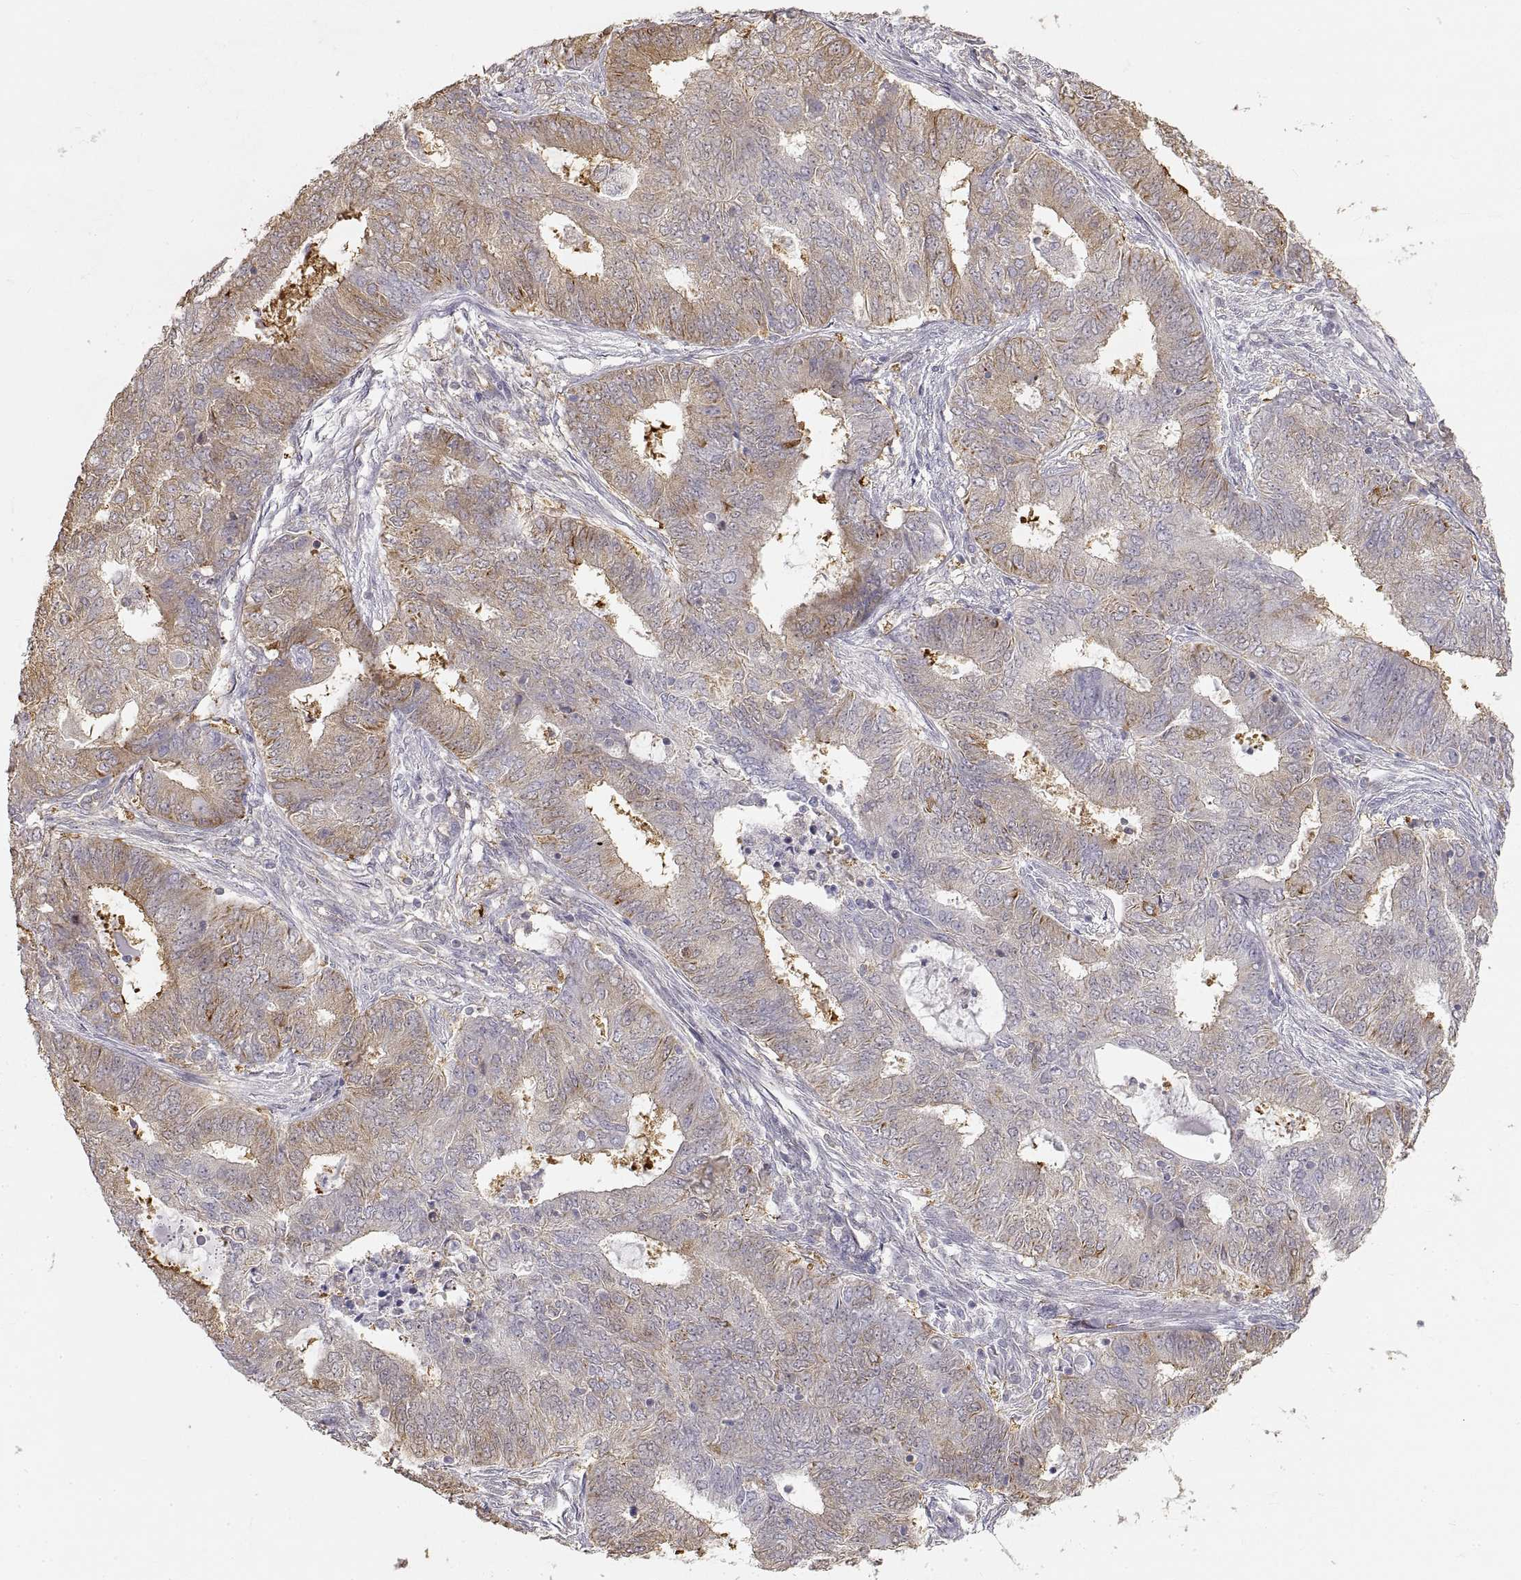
{"staining": {"intensity": "moderate", "quantity": "<25%", "location": "cytoplasmic/membranous"}, "tissue": "endometrial cancer", "cell_type": "Tumor cells", "image_type": "cancer", "snomed": [{"axis": "morphology", "description": "Adenocarcinoma, NOS"}, {"axis": "topography", "description": "Endometrium"}], "caption": "Immunohistochemistry micrograph of neoplastic tissue: human adenocarcinoma (endometrial) stained using immunohistochemistry (IHC) demonstrates low levels of moderate protein expression localized specifically in the cytoplasmic/membranous of tumor cells, appearing as a cytoplasmic/membranous brown color.", "gene": "HSP90AB1", "patient": {"sex": "female", "age": 62}}